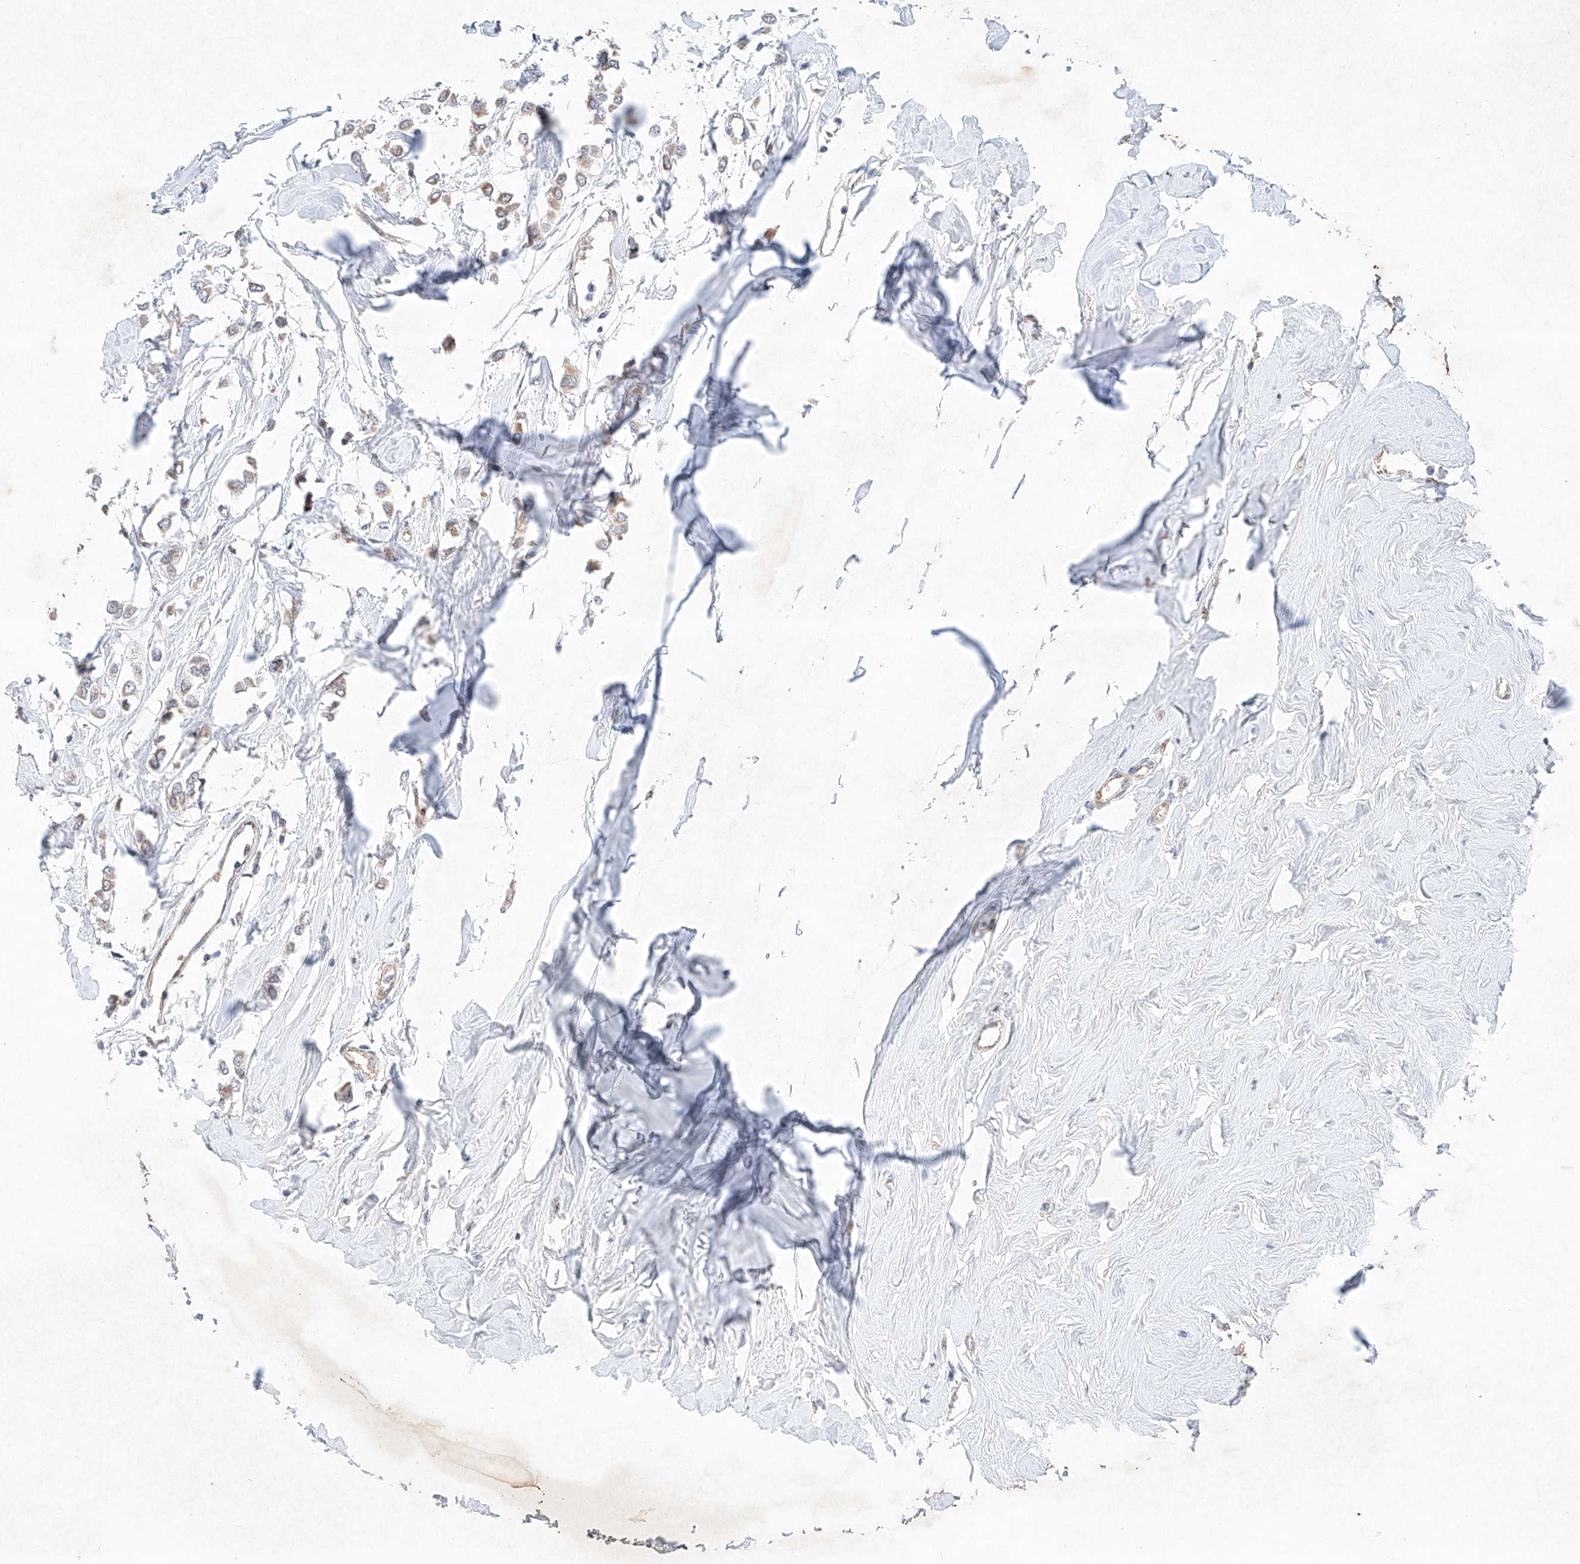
{"staining": {"intensity": "weak", "quantity": "25%-75%", "location": "cytoplasmic/membranous"}, "tissue": "breast cancer", "cell_type": "Tumor cells", "image_type": "cancer", "snomed": [{"axis": "morphology", "description": "Lobular carcinoma"}, {"axis": "topography", "description": "Breast"}], "caption": "Immunohistochemical staining of breast cancer (lobular carcinoma) displays weak cytoplasmic/membranous protein positivity in approximately 25%-75% of tumor cells. (DAB (3,3'-diaminobenzidine) IHC with brightfield microscopy, high magnification).", "gene": "FASTK", "patient": {"sex": "female", "age": 51}}